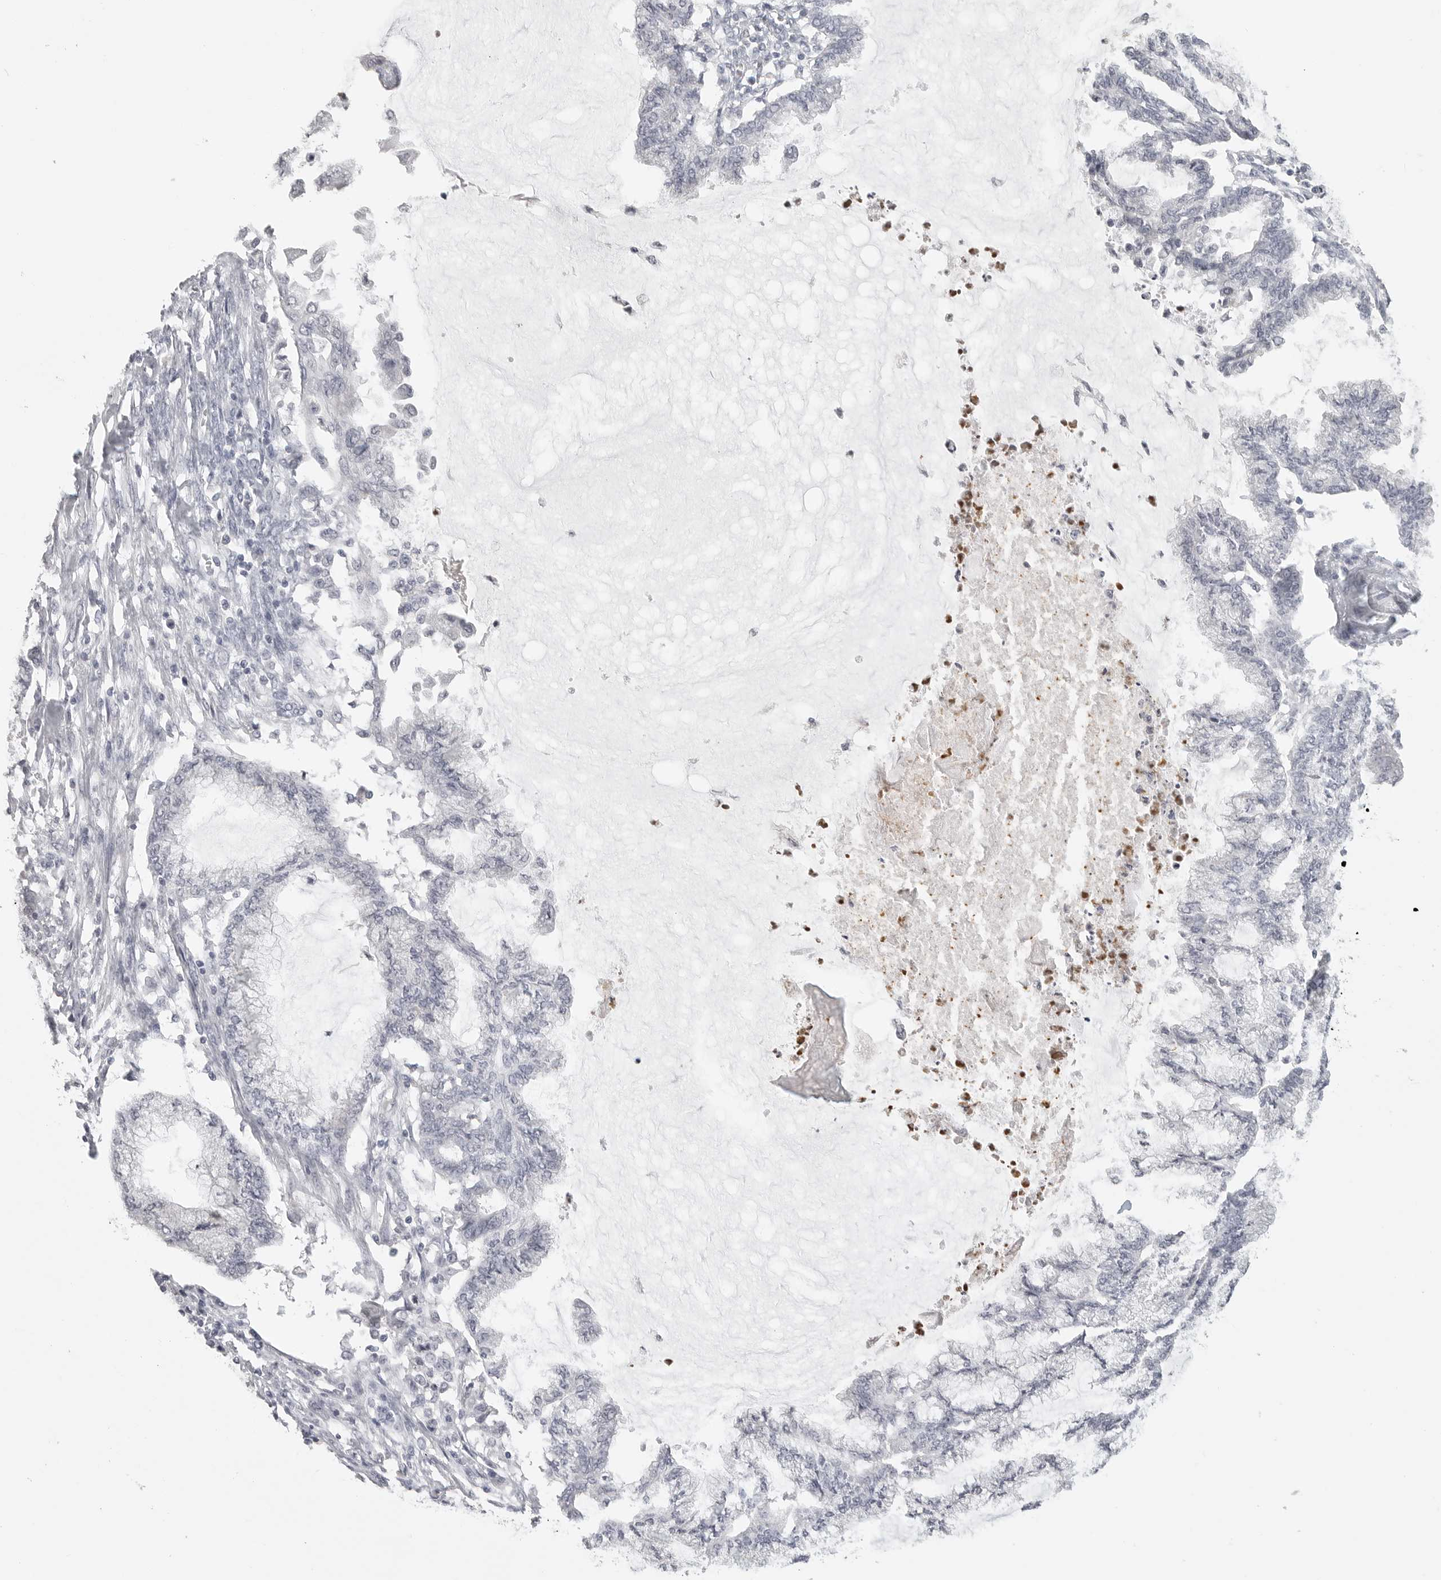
{"staining": {"intensity": "negative", "quantity": "none", "location": "none"}, "tissue": "endometrial cancer", "cell_type": "Tumor cells", "image_type": "cancer", "snomed": [{"axis": "morphology", "description": "Adenocarcinoma, NOS"}, {"axis": "topography", "description": "Endometrium"}], "caption": "High magnification brightfield microscopy of adenocarcinoma (endometrial) stained with DAB (3,3'-diaminobenzidine) (brown) and counterstained with hematoxylin (blue): tumor cells show no significant expression.", "gene": "HMGCS2", "patient": {"sex": "female", "age": 86}}